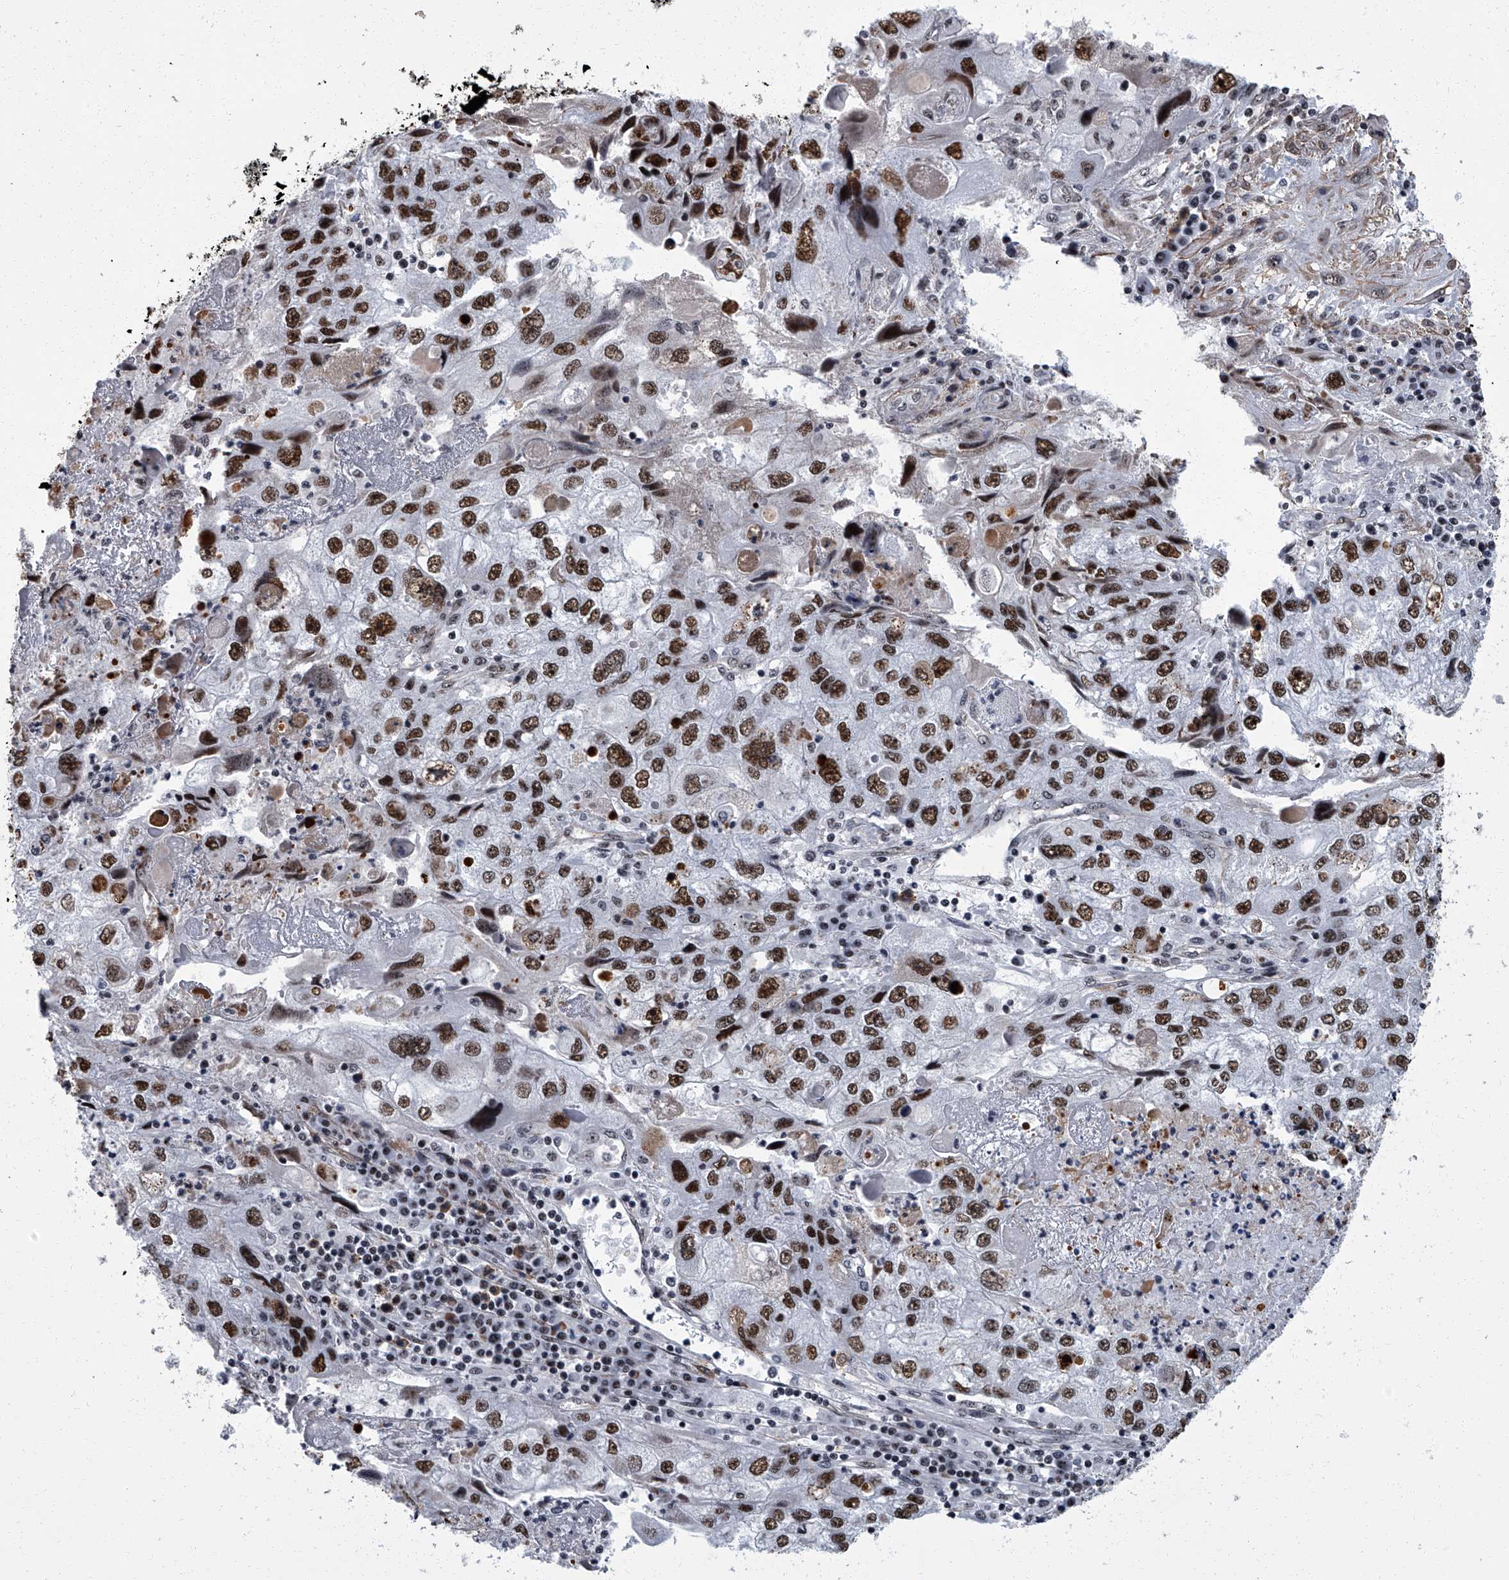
{"staining": {"intensity": "strong", "quantity": ">75%", "location": "nuclear"}, "tissue": "endometrial cancer", "cell_type": "Tumor cells", "image_type": "cancer", "snomed": [{"axis": "morphology", "description": "Adenocarcinoma, NOS"}, {"axis": "topography", "description": "Endometrium"}], "caption": "Brown immunohistochemical staining in endometrial cancer demonstrates strong nuclear positivity in approximately >75% of tumor cells.", "gene": "ZNF518B", "patient": {"sex": "female", "age": 49}}